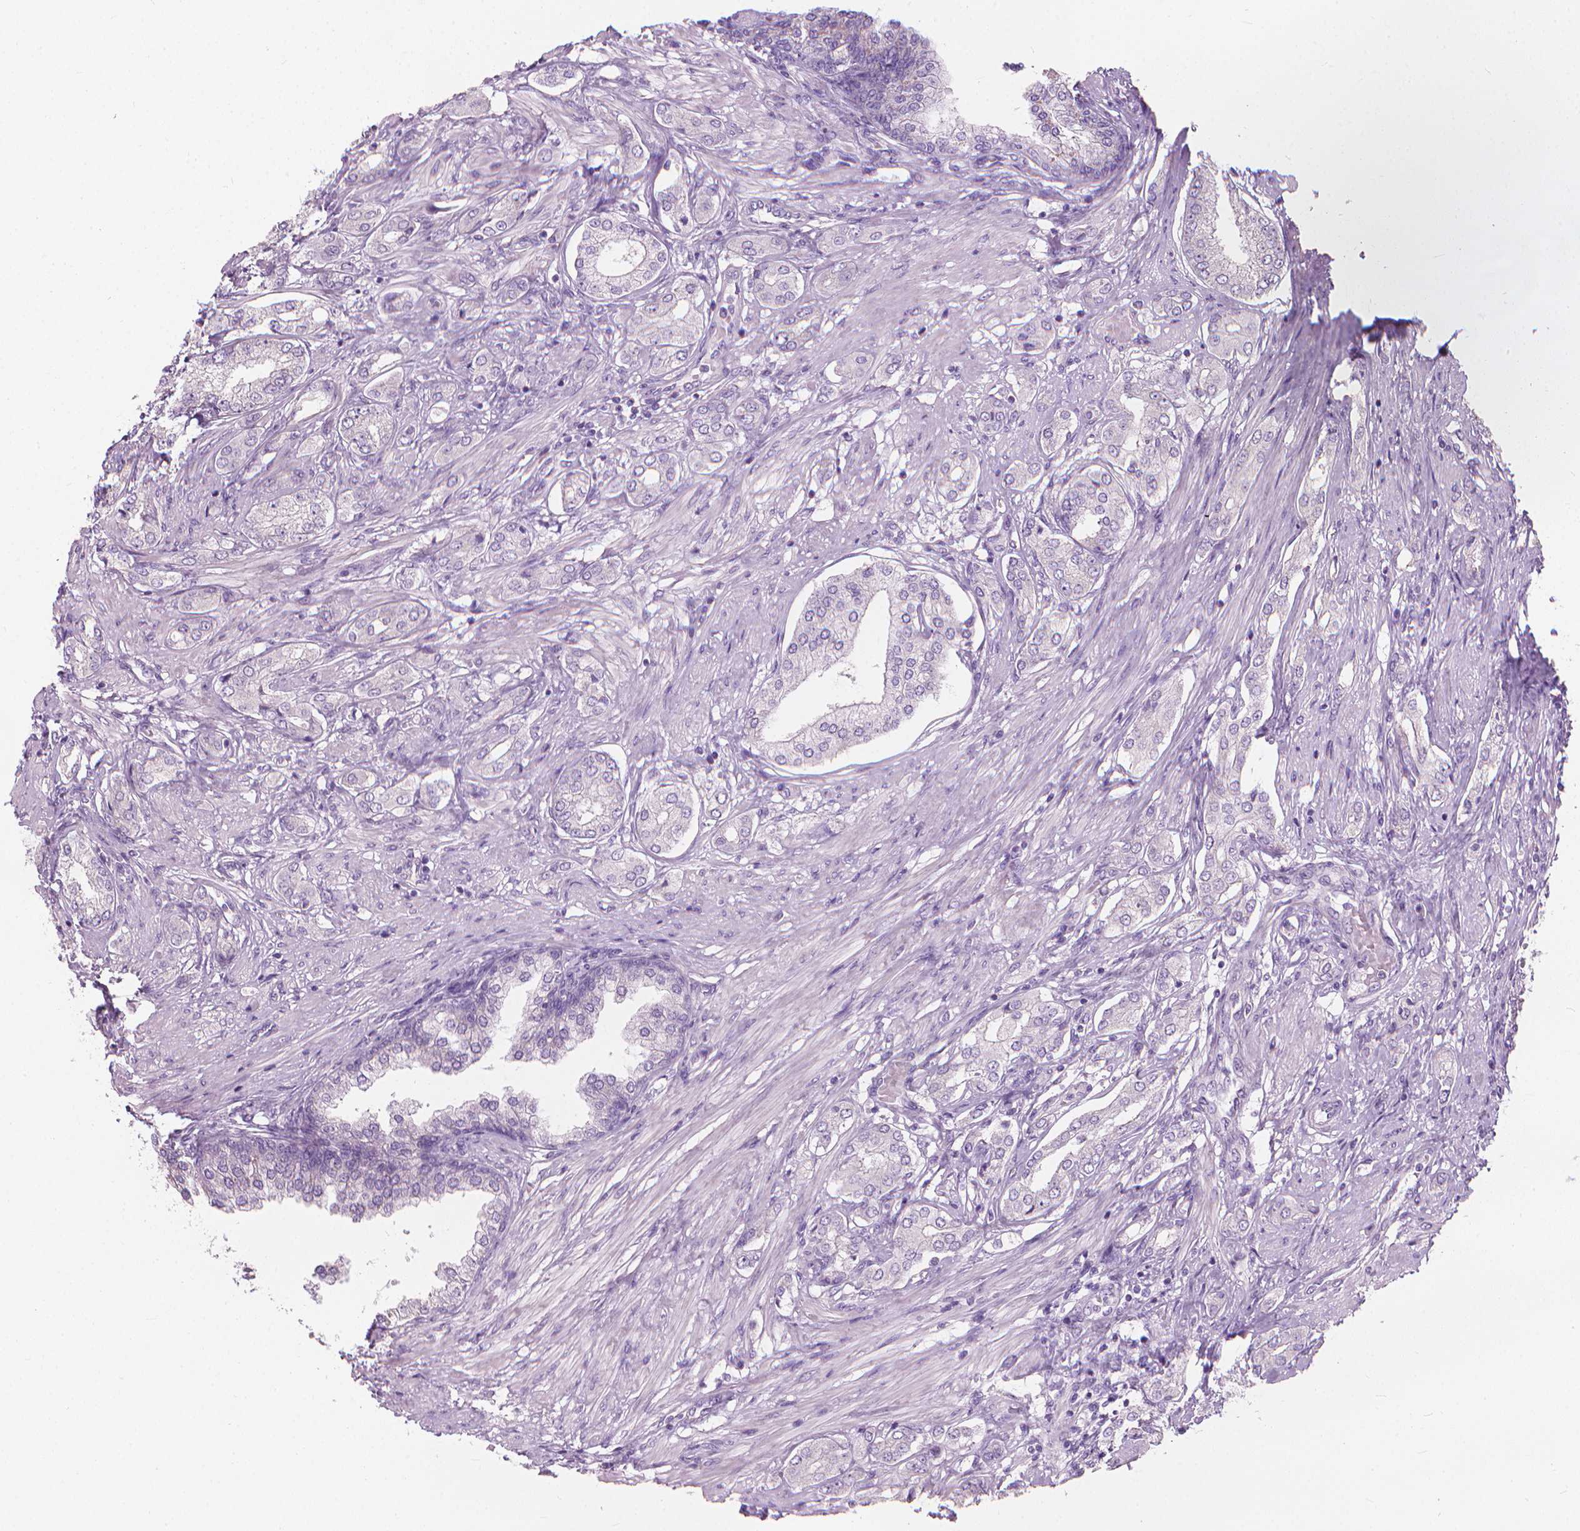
{"staining": {"intensity": "negative", "quantity": "none", "location": "none"}, "tissue": "prostate cancer", "cell_type": "Tumor cells", "image_type": "cancer", "snomed": [{"axis": "morphology", "description": "Adenocarcinoma, NOS"}, {"axis": "topography", "description": "Prostate"}], "caption": "Immunohistochemical staining of prostate cancer (adenocarcinoma) reveals no significant expression in tumor cells.", "gene": "GPRC5A", "patient": {"sex": "male", "age": 63}}